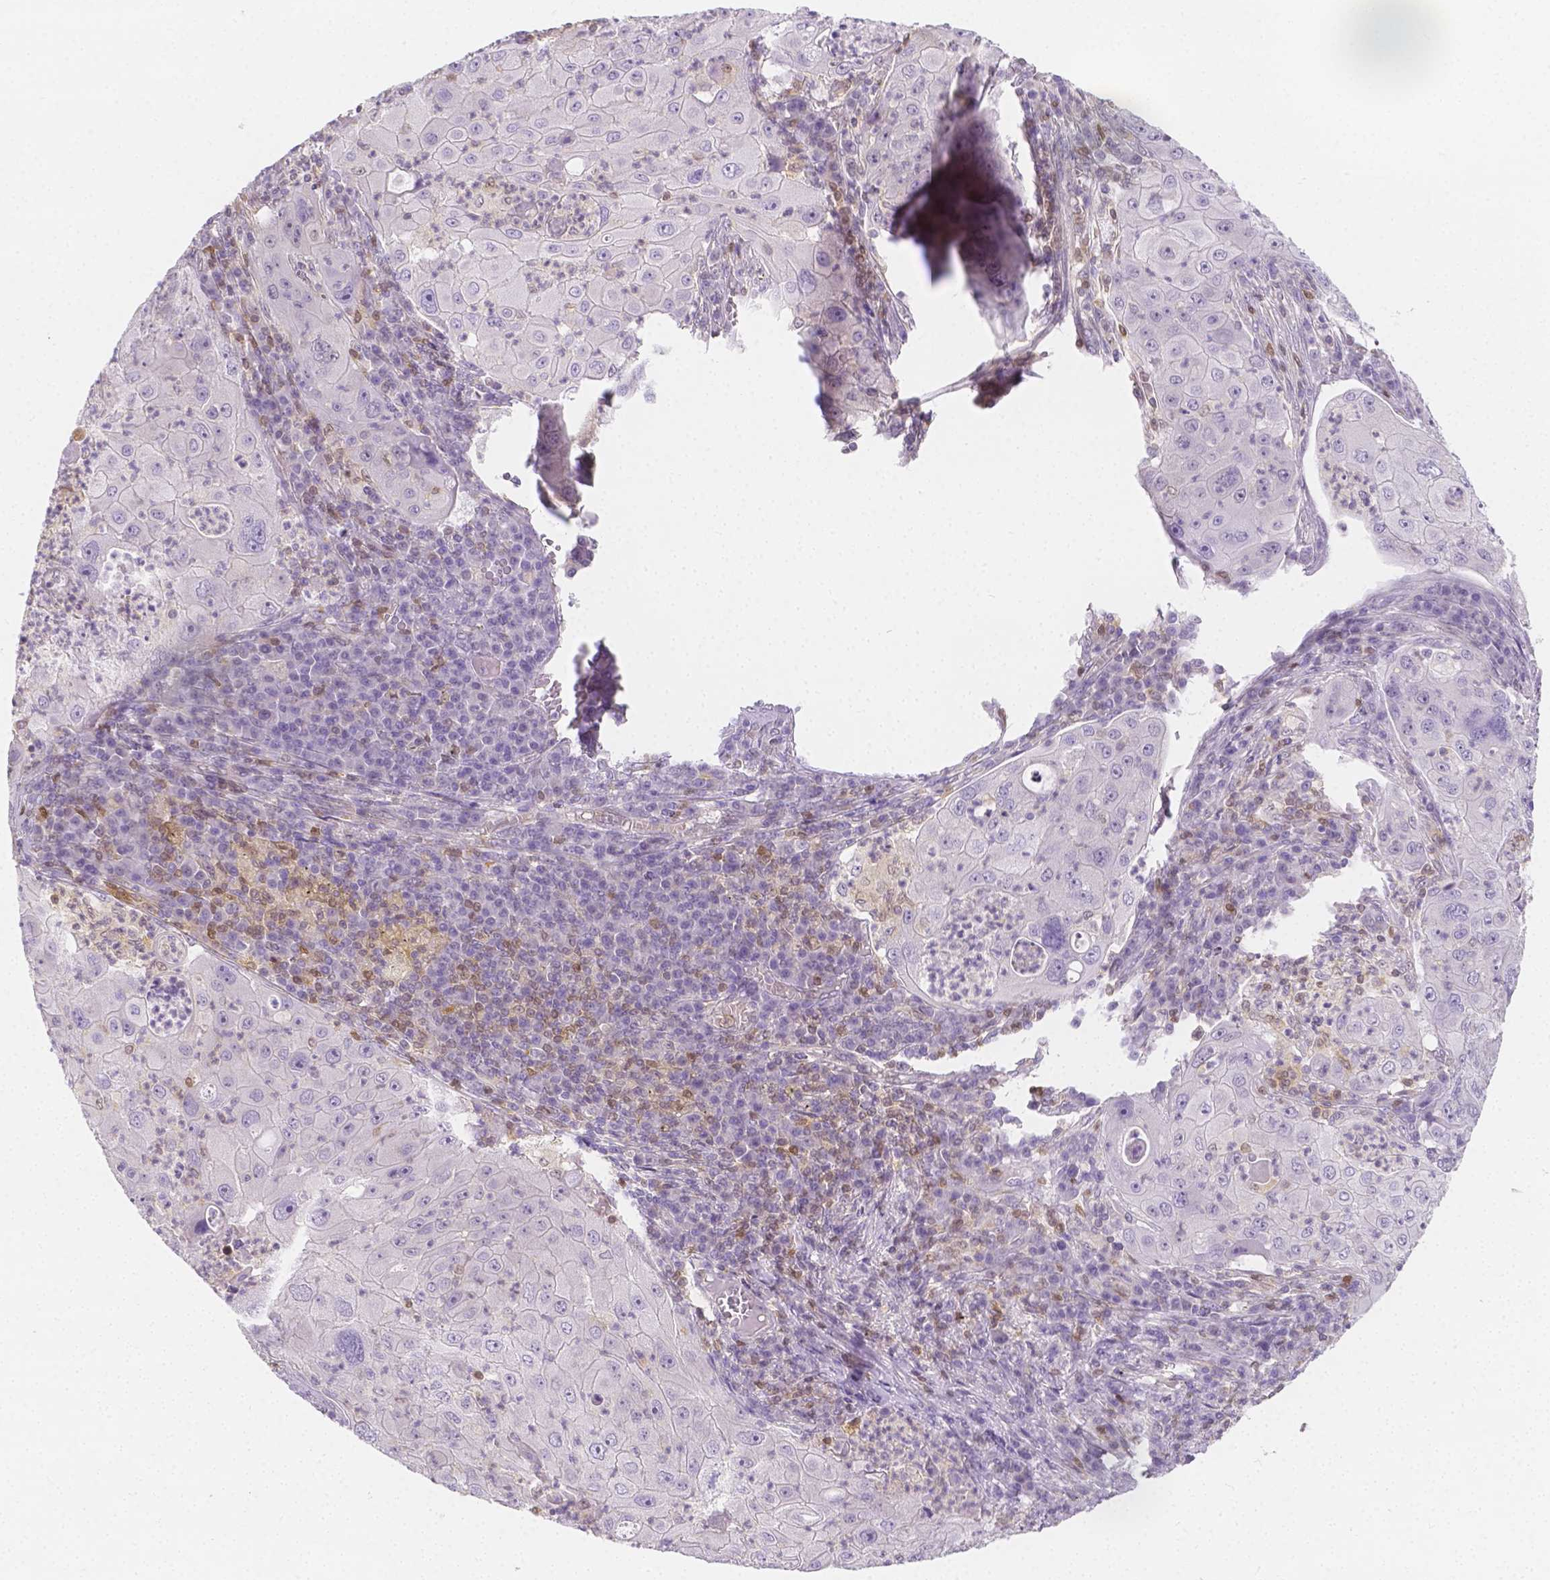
{"staining": {"intensity": "negative", "quantity": "none", "location": "none"}, "tissue": "lung cancer", "cell_type": "Tumor cells", "image_type": "cancer", "snomed": [{"axis": "morphology", "description": "Squamous cell carcinoma, NOS"}, {"axis": "topography", "description": "Lung"}], "caption": "A high-resolution photomicrograph shows IHC staining of lung squamous cell carcinoma, which shows no significant positivity in tumor cells.", "gene": "SGTB", "patient": {"sex": "female", "age": 59}}